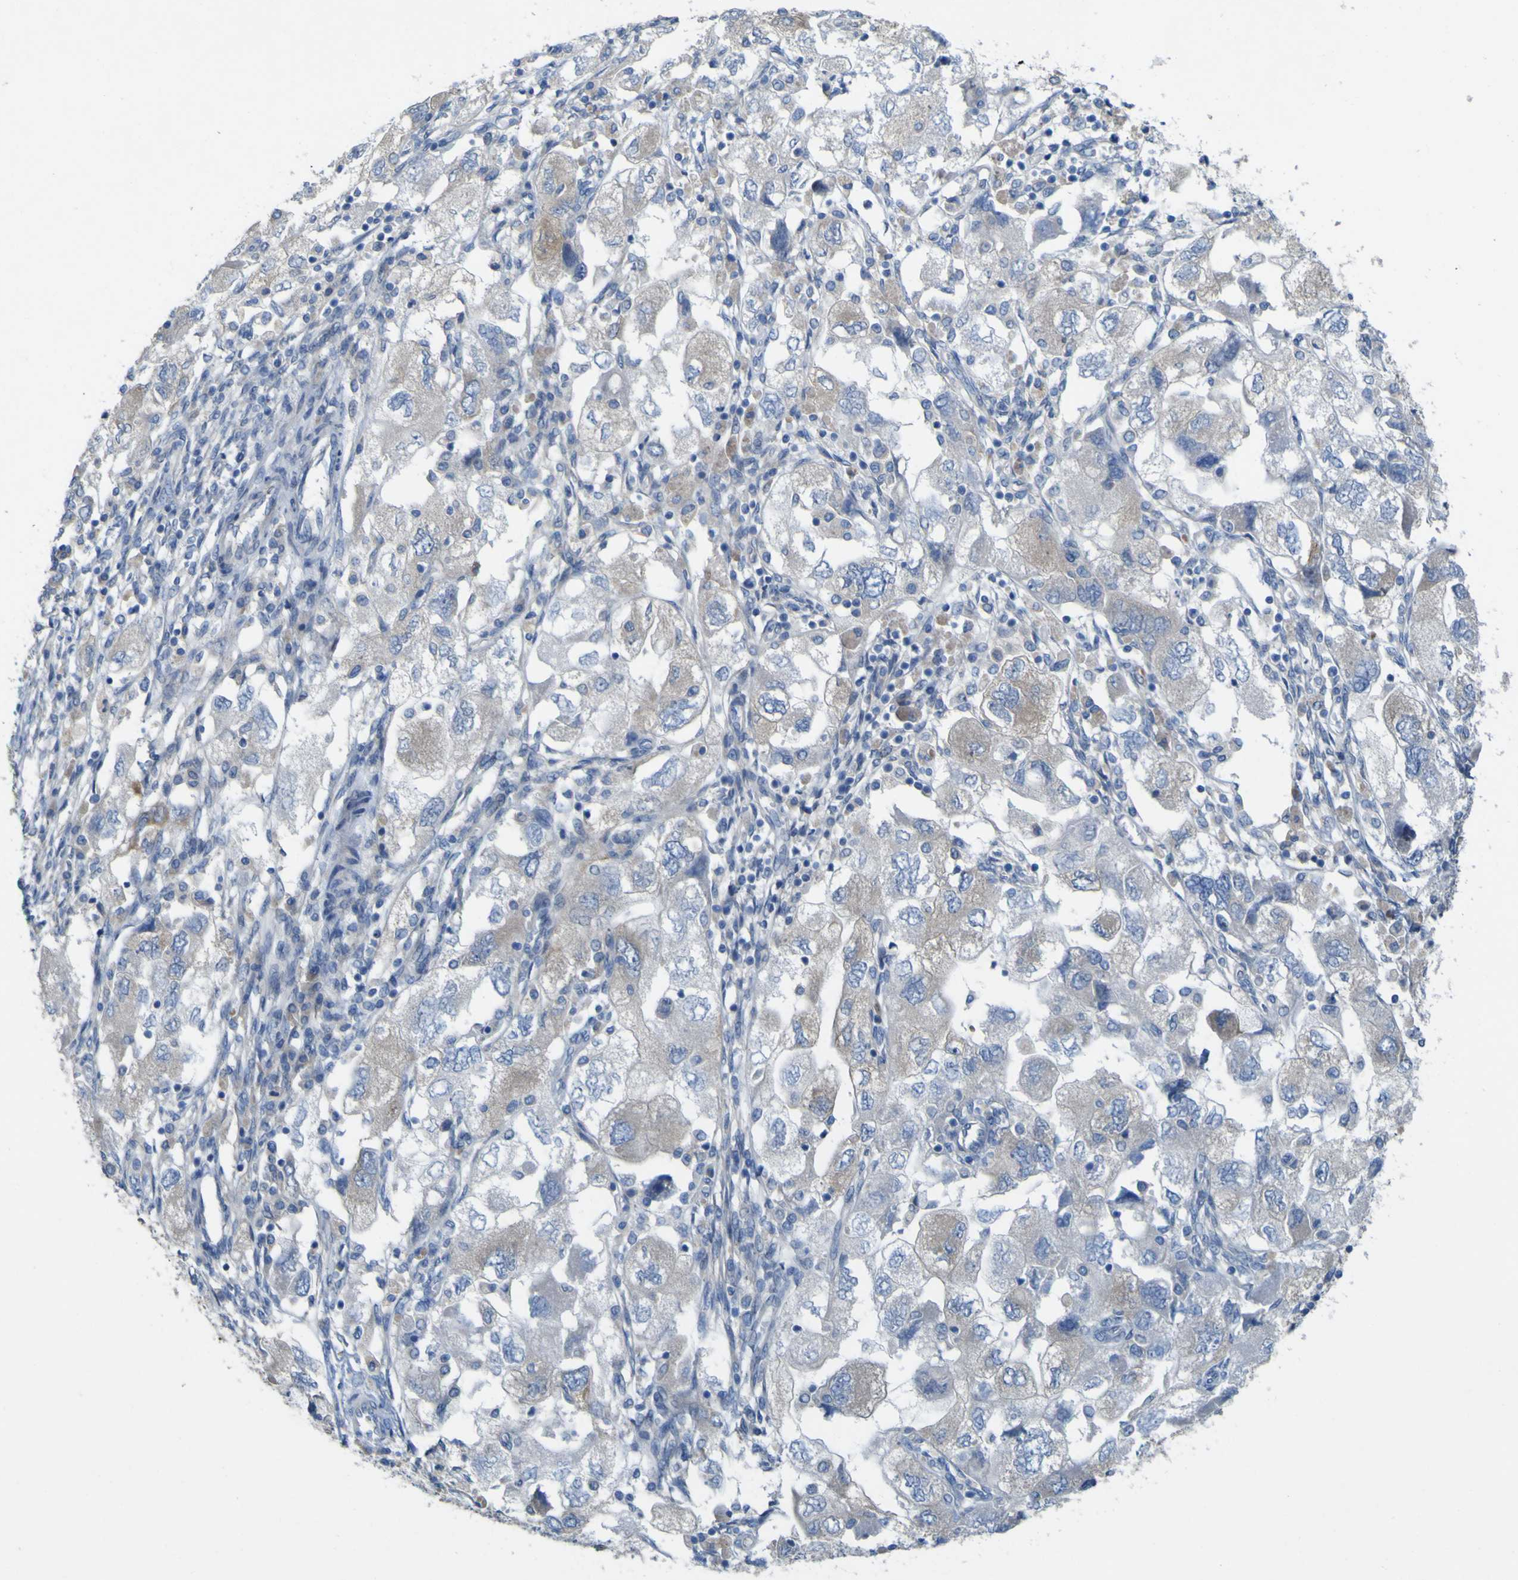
{"staining": {"intensity": "negative", "quantity": "none", "location": "none"}, "tissue": "ovarian cancer", "cell_type": "Tumor cells", "image_type": "cancer", "snomed": [{"axis": "morphology", "description": "Carcinoma, NOS"}, {"axis": "morphology", "description": "Cystadenocarcinoma, serous, NOS"}, {"axis": "topography", "description": "Ovary"}], "caption": "Carcinoma (ovarian) stained for a protein using IHC demonstrates no expression tumor cells.", "gene": "MYEOV", "patient": {"sex": "female", "age": 69}}